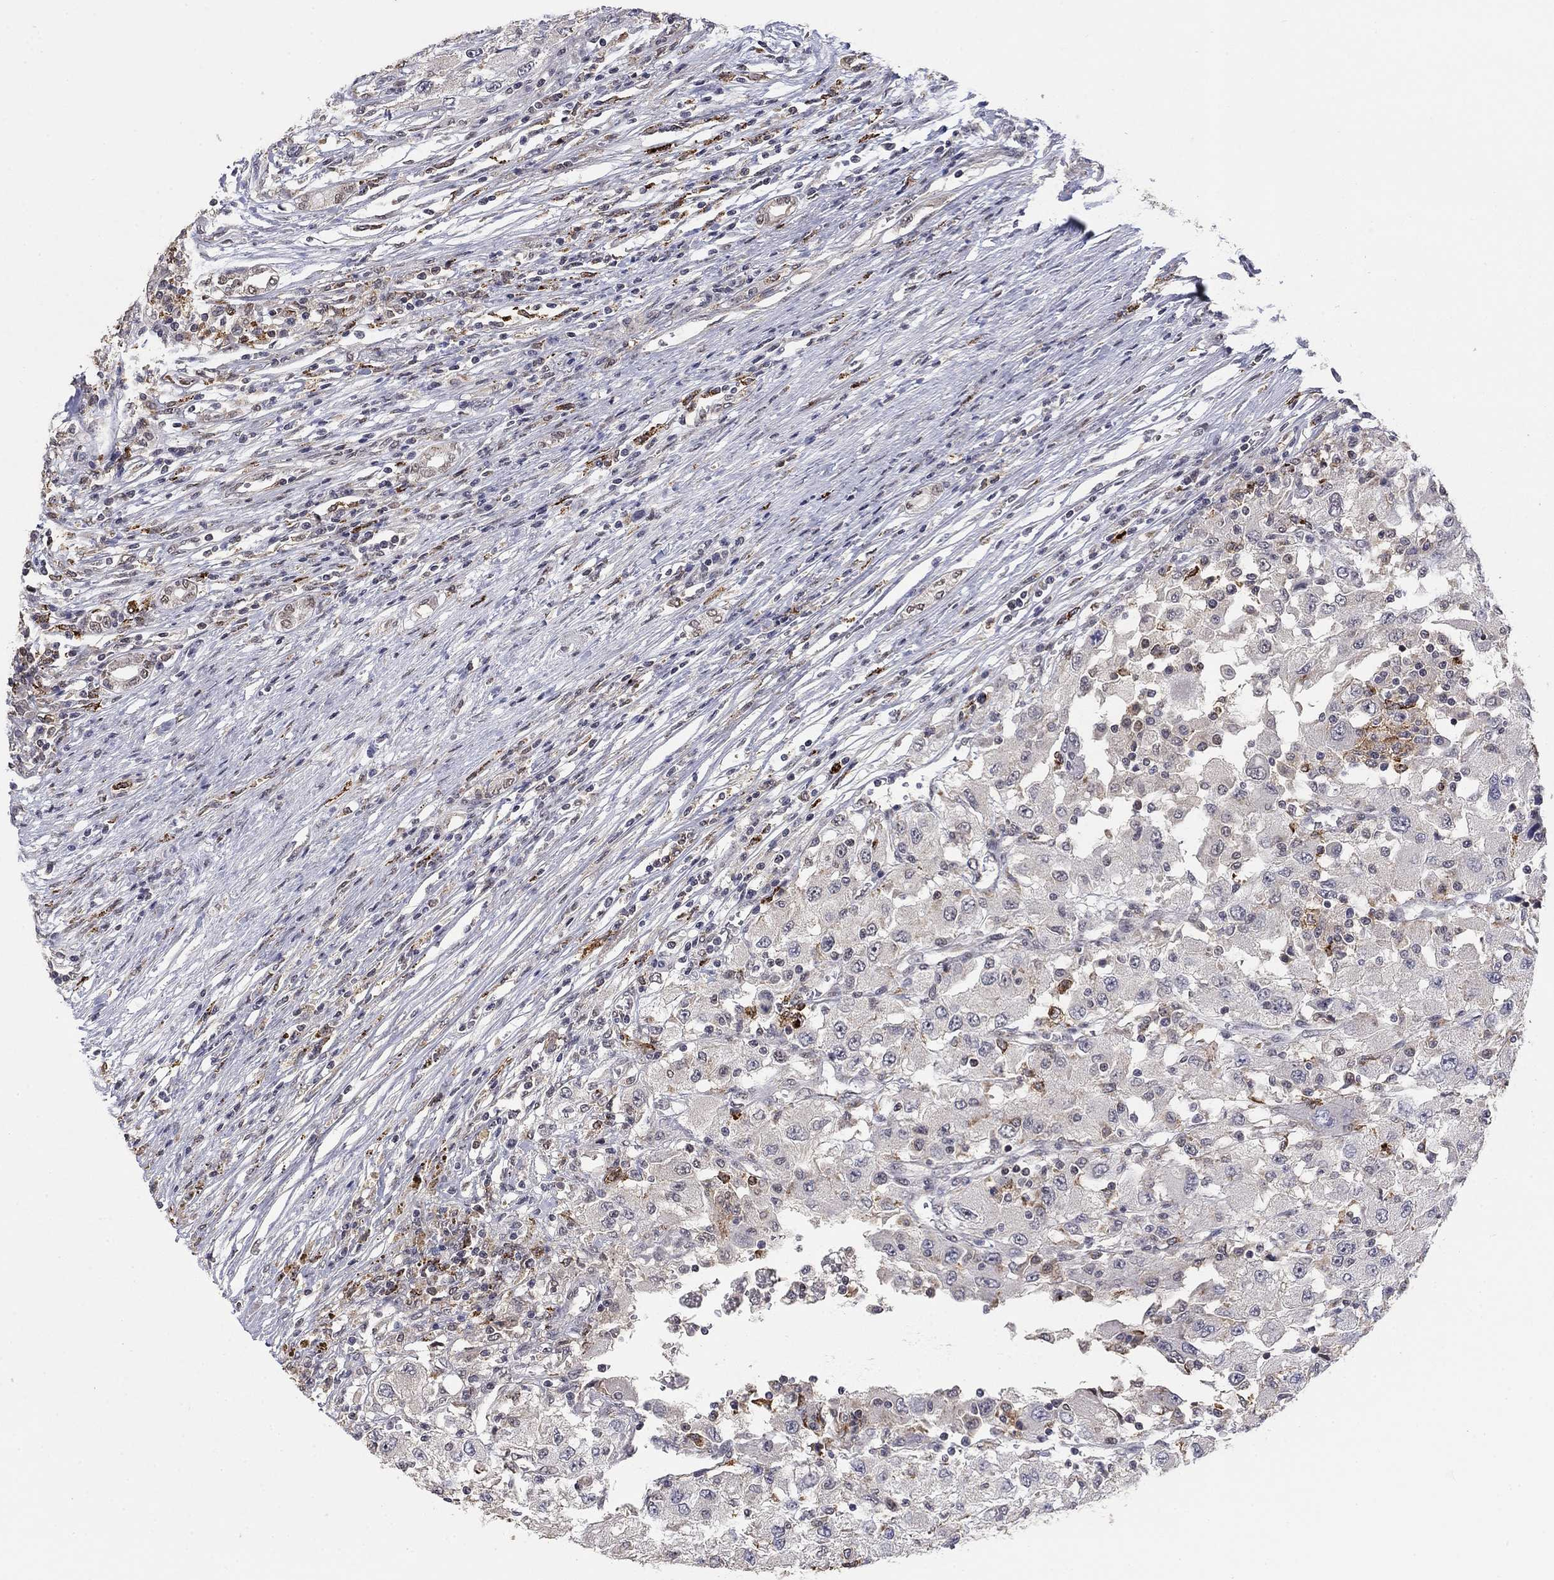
{"staining": {"intensity": "negative", "quantity": "none", "location": "none"}, "tissue": "renal cancer", "cell_type": "Tumor cells", "image_type": "cancer", "snomed": [{"axis": "morphology", "description": "Adenocarcinoma, NOS"}, {"axis": "topography", "description": "Kidney"}], "caption": "Immunohistochemistry micrograph of renal adenocarcinoma stained for a protein (brown), which displays no expression in tumor cells.", "gene": "GRIA3", "patient": {"sex": "female", "age": 67}}